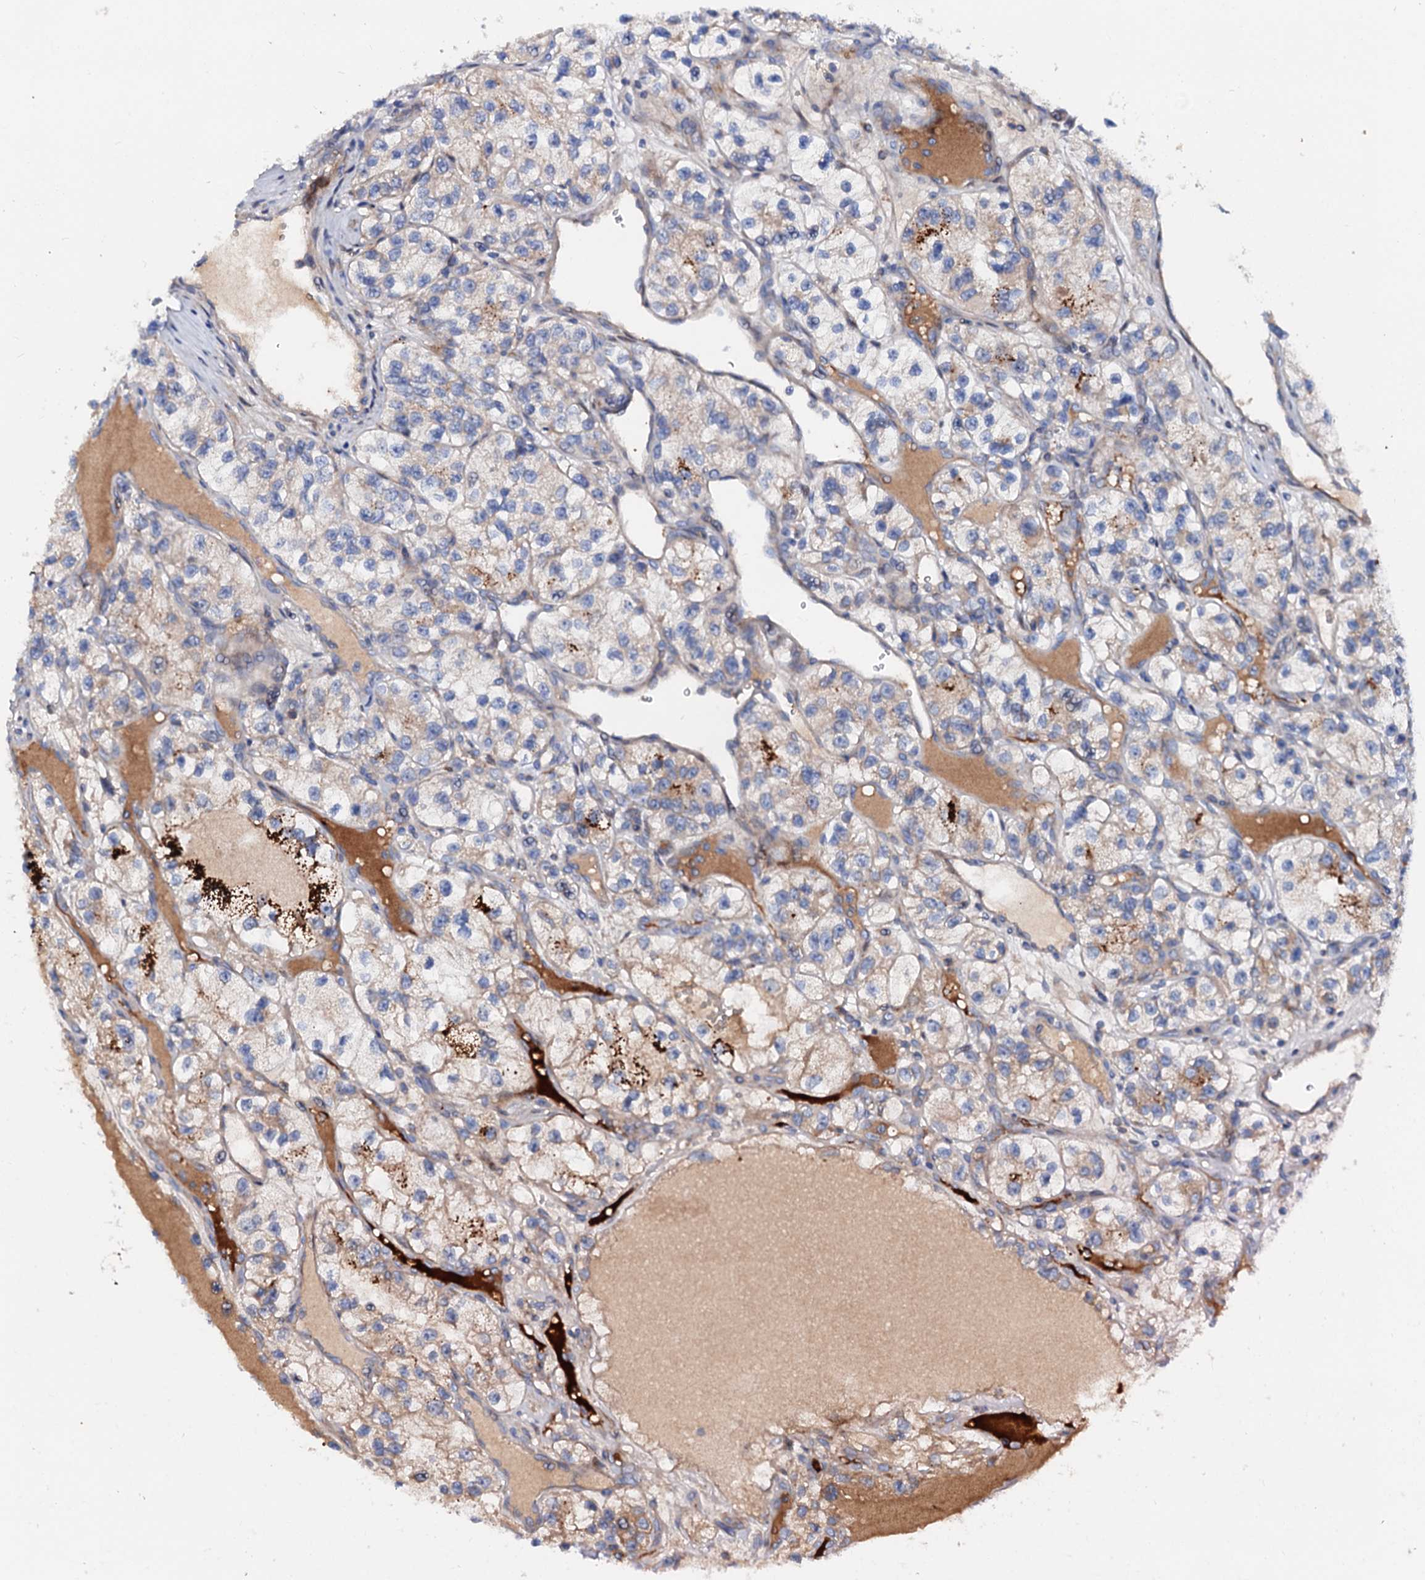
{"staining": {"intensity": "weak", "quantity": "<25%", "location": "cytoplasmic/membranous"}, "tissue": "renal cancer", "cell_type": "Tumor cells", "image_type": "cancer", "snomed": [{"axis": "morphology", "description": "Adenocarcinoma, NOS"}, {"axis": "topography", "description": "Kidney"}], "caption": "Adenocarcinoma (renal) was stained to show a protein in brown. There is no significant expression in tumor cells.", "gene": "SLC10A7", "patient": {"sex": "female", "age": 57}}